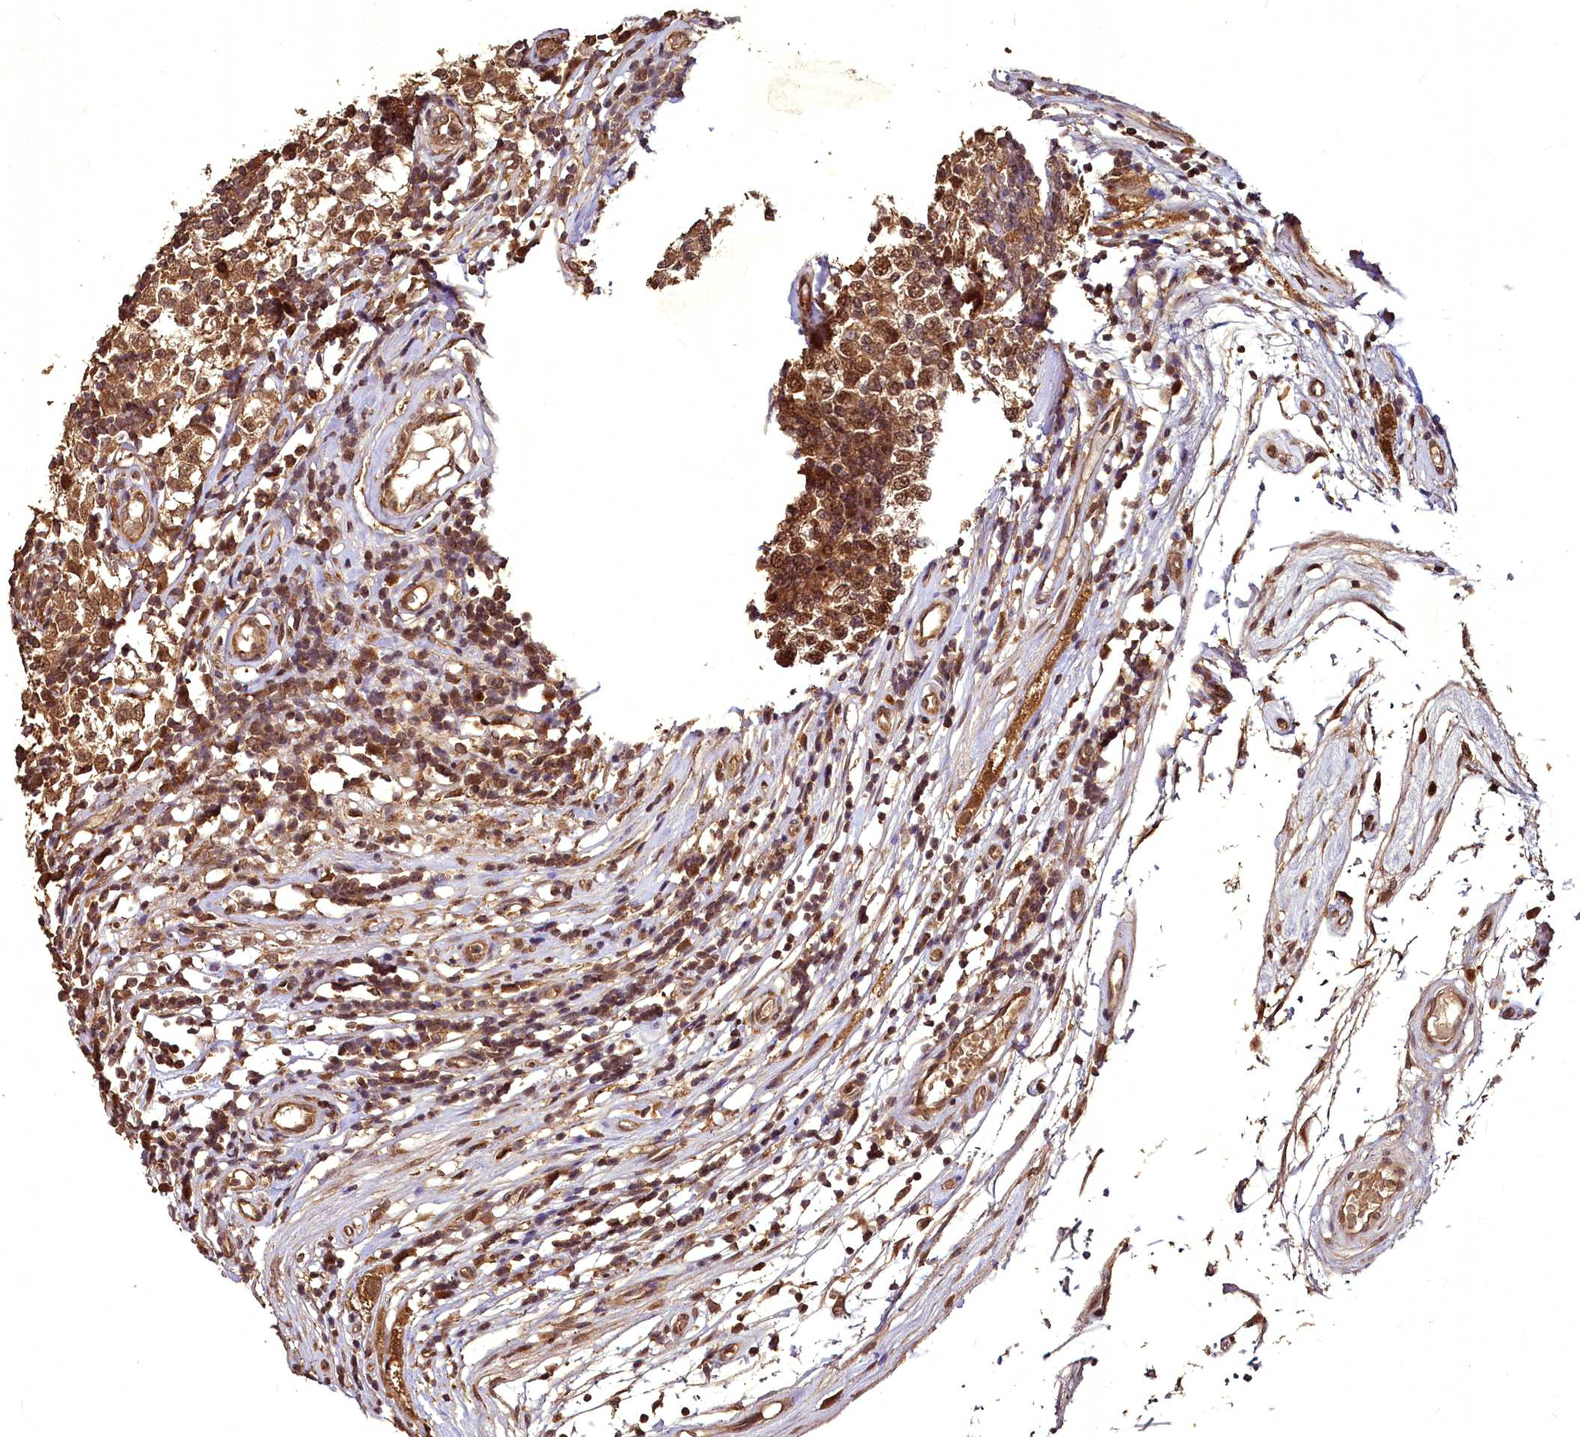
{"staining": {"intensity": "strong", "quantity": ">75%", "location": "cytoplasmic/membranous,nuclear"}, "tissue": "testis cancer", "cell_type": "Tumor cells", "image_type": "cancer", "snomed": [{"axis": "morphology", "description": "Seminoma, NOS"}, {"axis": "topography", "description": "Testis"}], "caption": "Testis cancer (seminoma) stained with a brown dye shows strong cytoplasmic/membranous and nuclear positive expression in approximately >75% of tumor cells.", "gene": "VPS51", "patient": {"sex": "male", "age": 65}}